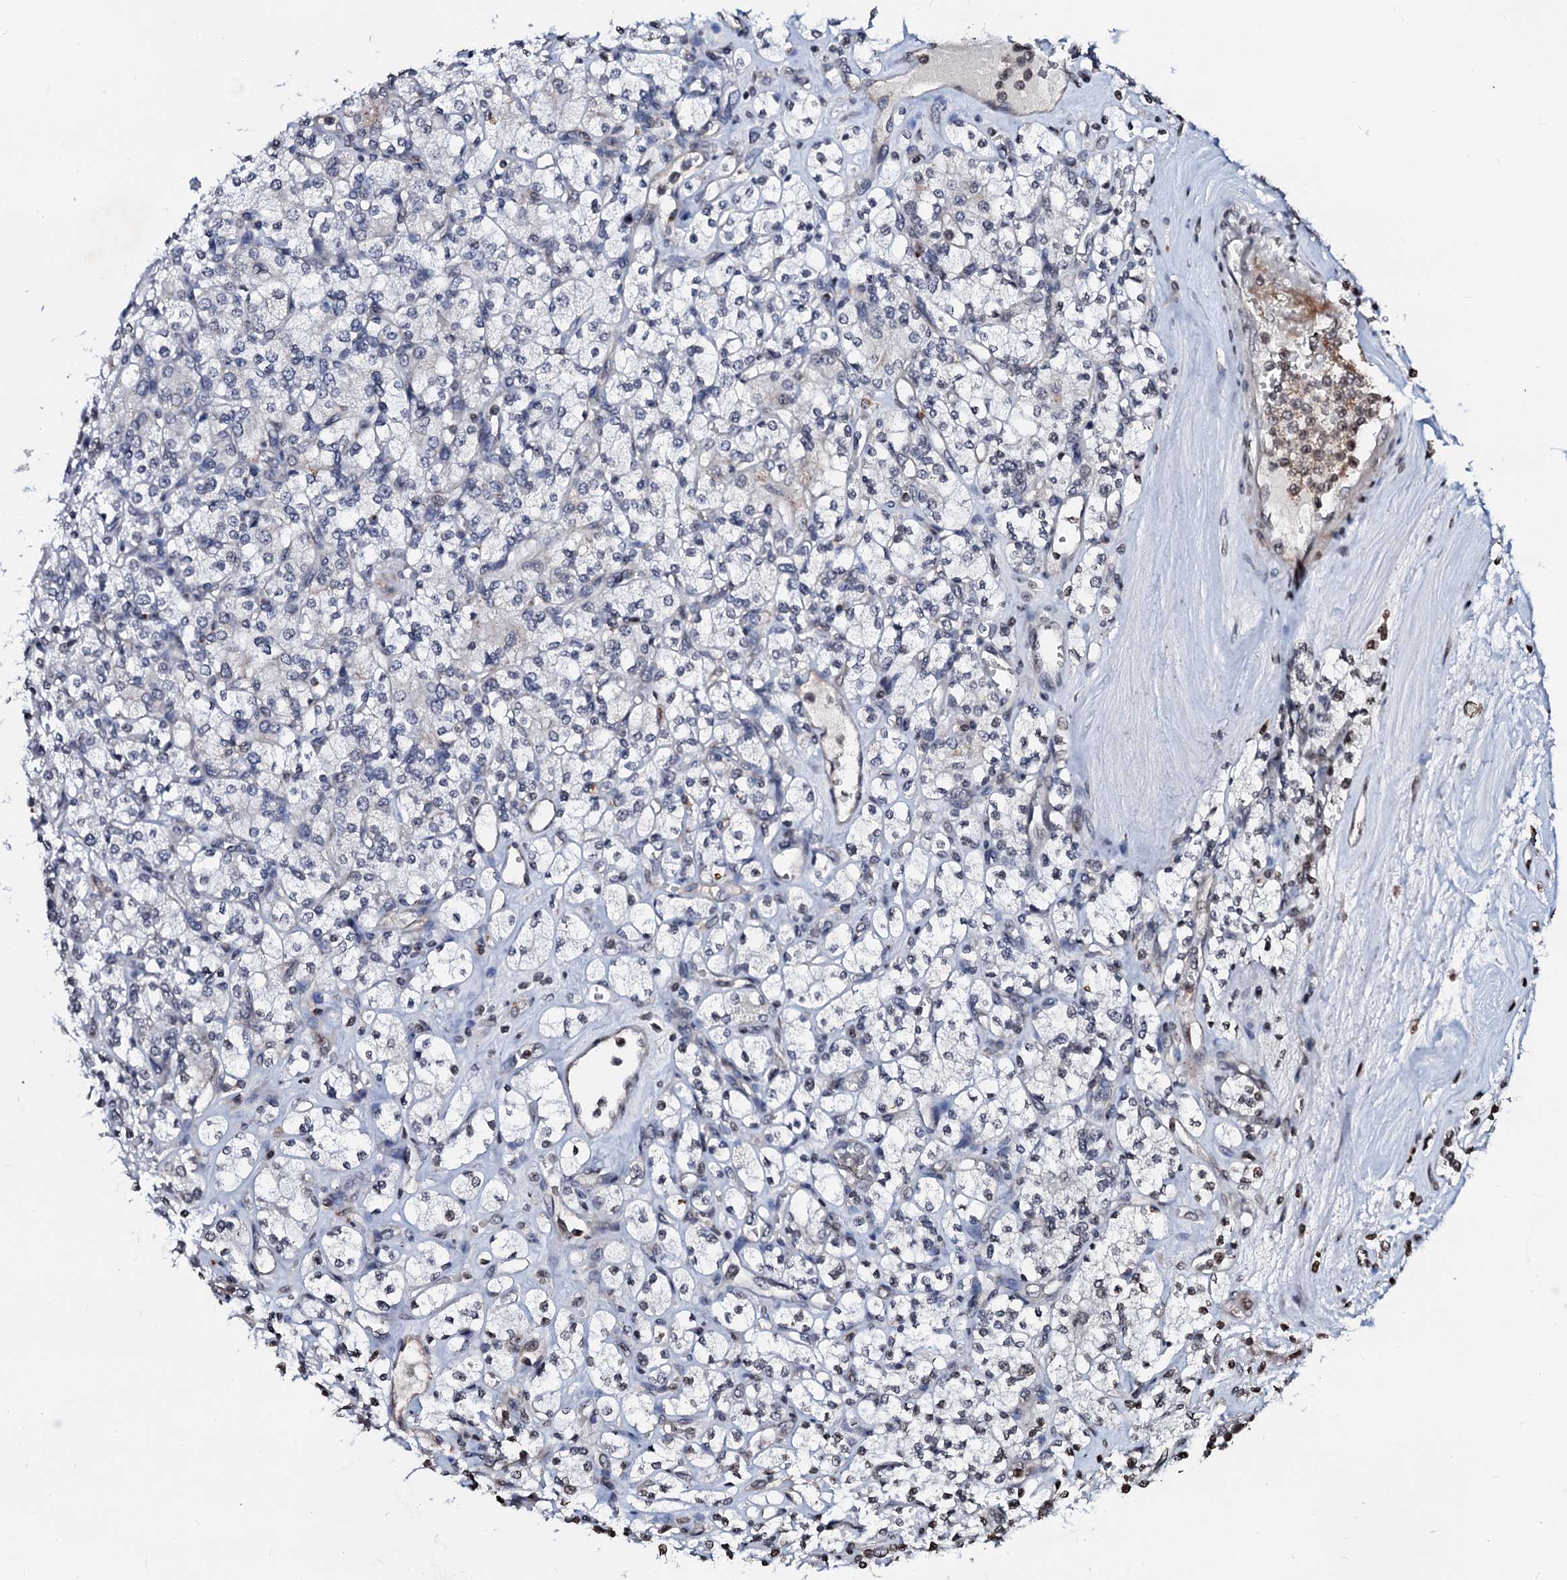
{"staining": {"intensity": "negative", "quantity": "none", "location": "none"}, "tissue": "renal cancer", "cell_type": "Tumor cells", "image_type": "cancer", "snomed": [{"axis": "morphology", "description": "Adenocarcinoma, NOS"}, {"axis": "topography", "description": "Kidney"}], "caption": "High magnification brightfield microscopy of adenocarcinoma (renal) stained with DAB (brown) and counterstained with hematoxylin (blue): tumor cells show no significant positivity. (DAB (3,3'-diaminobenzidine) immunohistochemistry visualized using brightfield microscopy, high magnification).", "gene": "LSM11", "patient": {"sex": "male", "age": 77}}